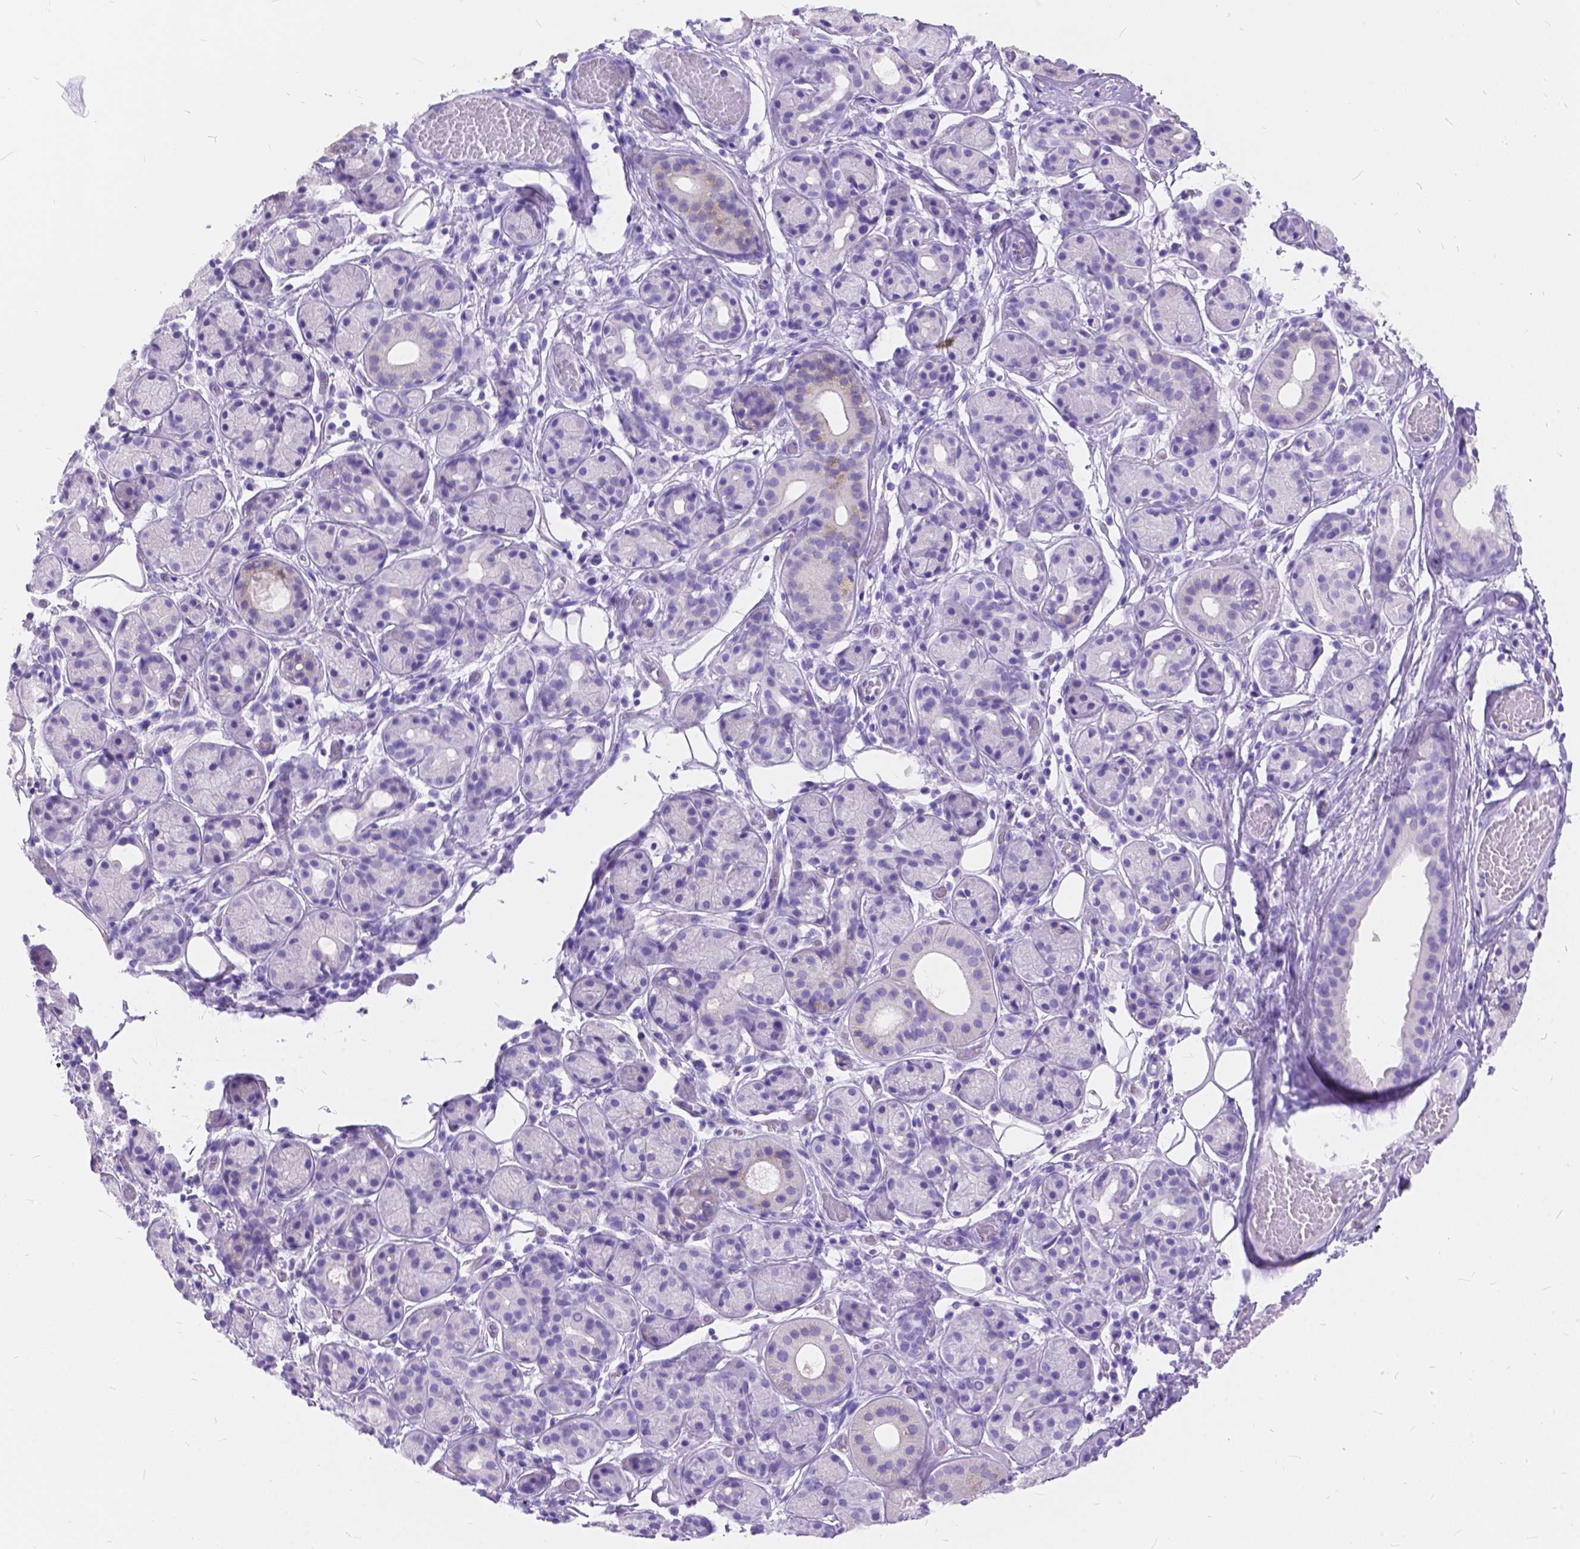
{"staining": {"intensity": "negative", "quantity": "none", "location": "none"}, "tissue": "salivary gland", "cell_type": "Glandular cells", "image_type": "normal", "snomed": [{"axis": "morphology", "description": "Normal tissue, NOS"}, {"axis": "topography", "description": "Salivary gland"}, {"axis": "topography", "description": "Peripheral nerve tissue"}], "caption": "This micrograph is of normal salivary gland stained with immunohistochemistry (IHC) to label a protein in brown with the nuclei are counter-stained blue. There is no staining in glandular cells. (DAB (3,3'-diaminobenzidine) immunohistochemistry (IHC) with hematoxylin counter stain).", "gene": "FOXL2", "patient": {"sex": "male", "age": 71}}